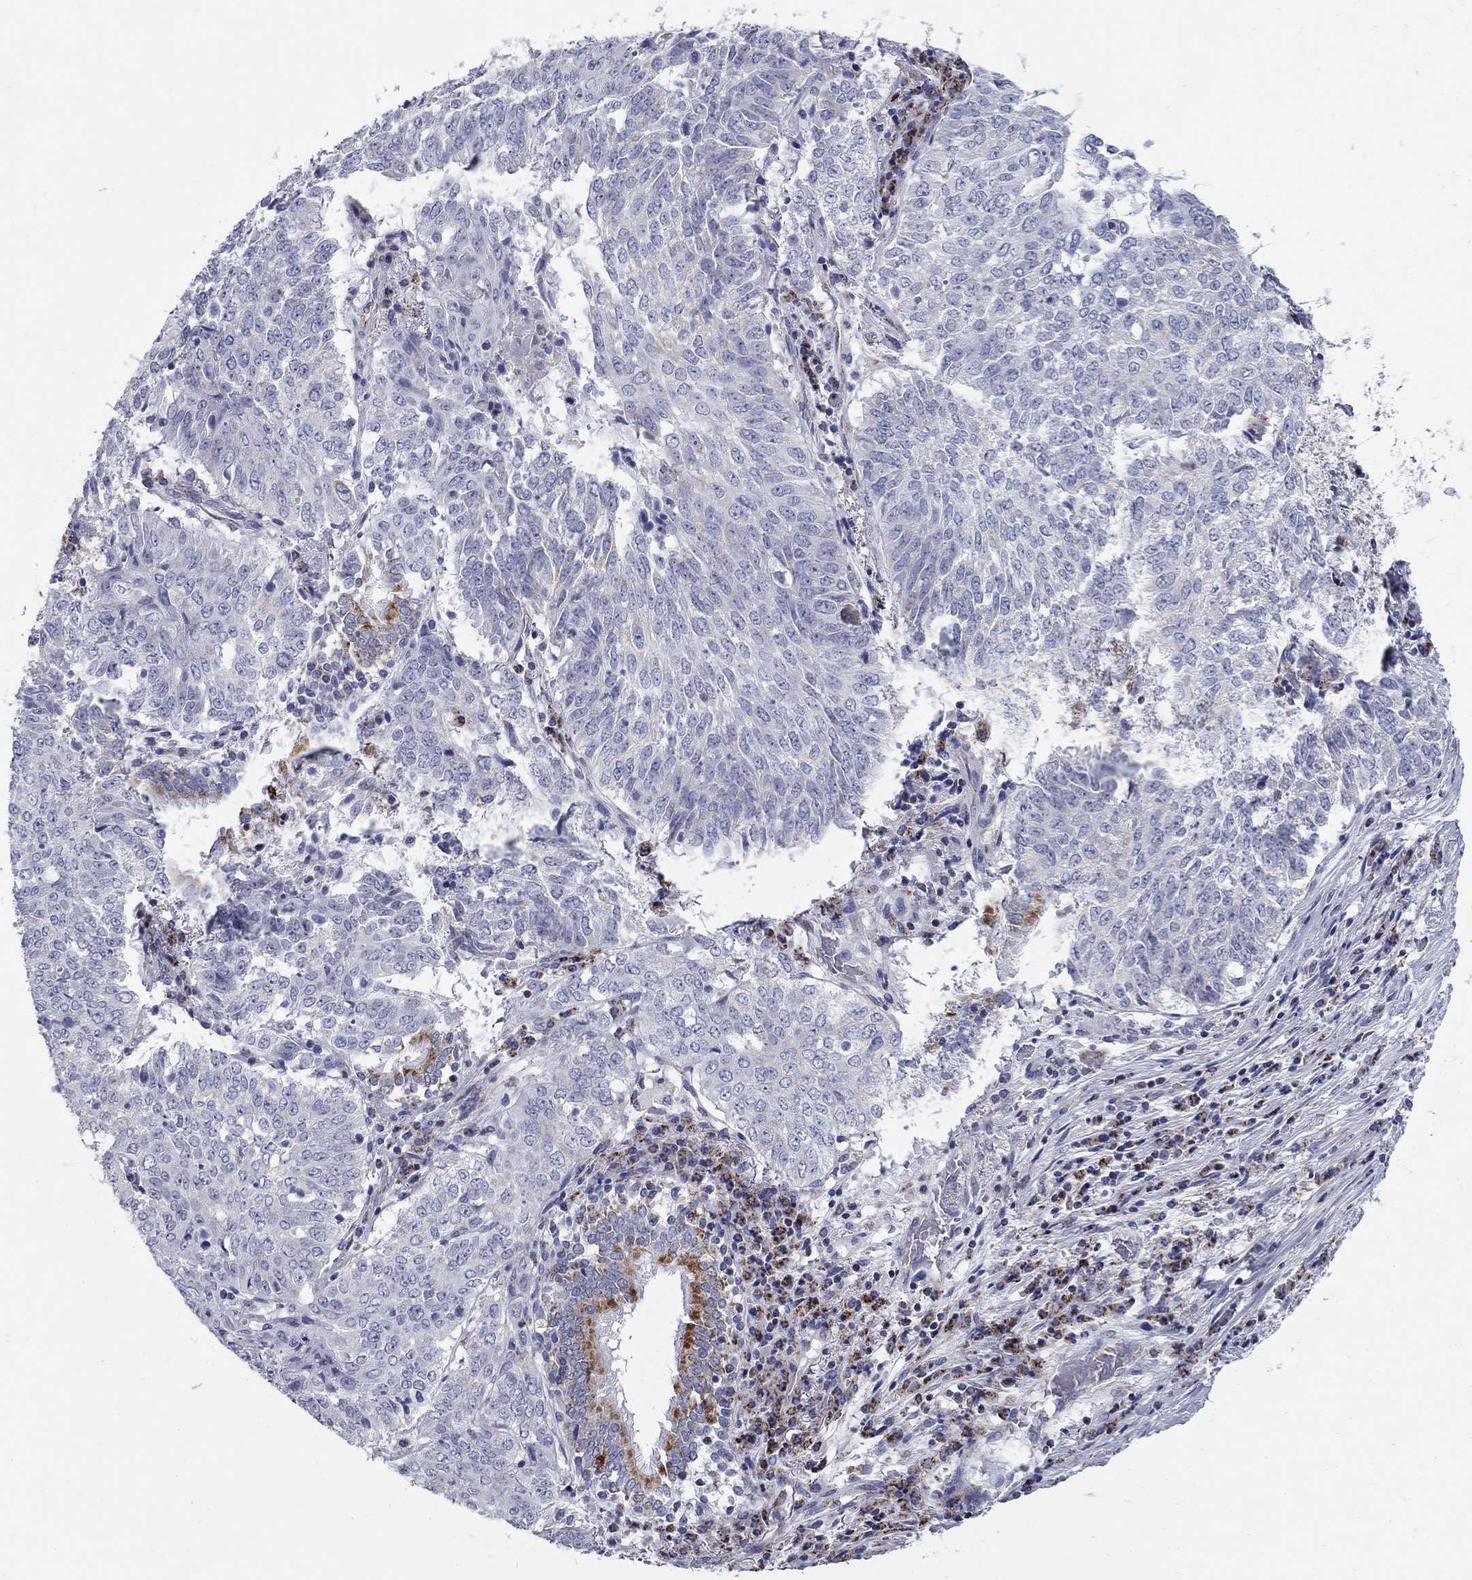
{"staining": {"intensity": "negative", "quantity": "none", "location": "none"}, "tissue": "lung cancer", "cell_type": "Tumor cells", "image_type": "cancer", "snomed": [{"axis": "morphology", "description": "Squamous cell carcinoma, NOS"}, {"axis": "topography", "description": "Lung"}], "caption": "Immunohistochemical staining of squamous cell carcinoma (lung) demonstrates no significant positivity in tumor cells.", "gene": "NDUFA4L2", "patient": {"sex": "male", "age": 64}}